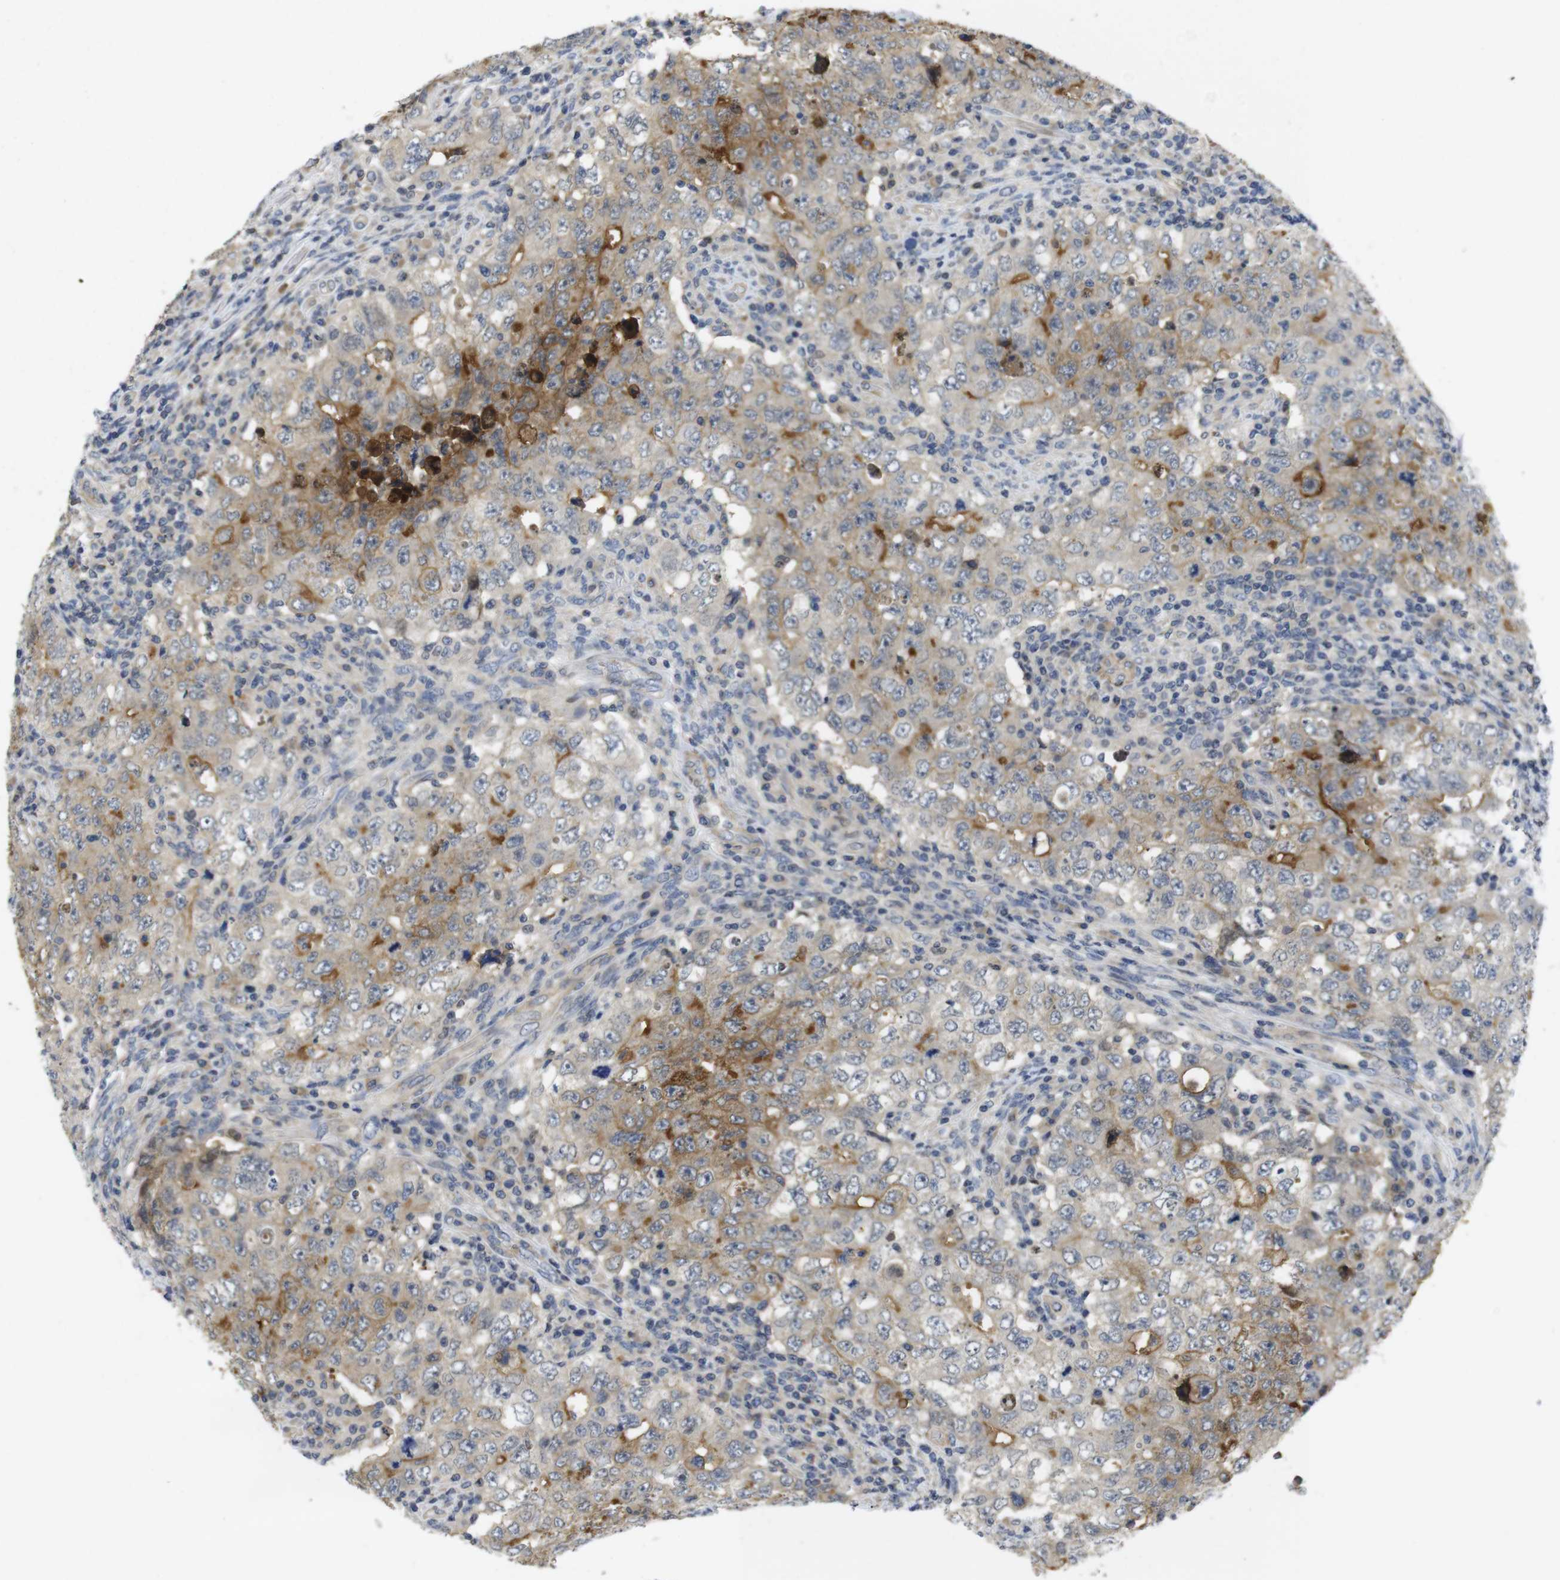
{"staining": {"intensity": "moderate", "quantity": ">75%", "location": "cytoplasmic/membranous"}, "tissue": "testis cancer", "cell_type": "Tumor cells", "image_type": "cancer", "snomed": [{"axis": "morphology", "description": "Carcinoma, Embryonal, NOS"}, {"axis": "topography", "description": "Testis"}], "caption": "Moderate cytoplasmic/membranous expression for a protein is seen in approximately >75% of tumor cells of testis cancer (embryonal carcinoma) using IHC.", "gene": "FNTA", "patient": {"sex": "male", "age": 26}}